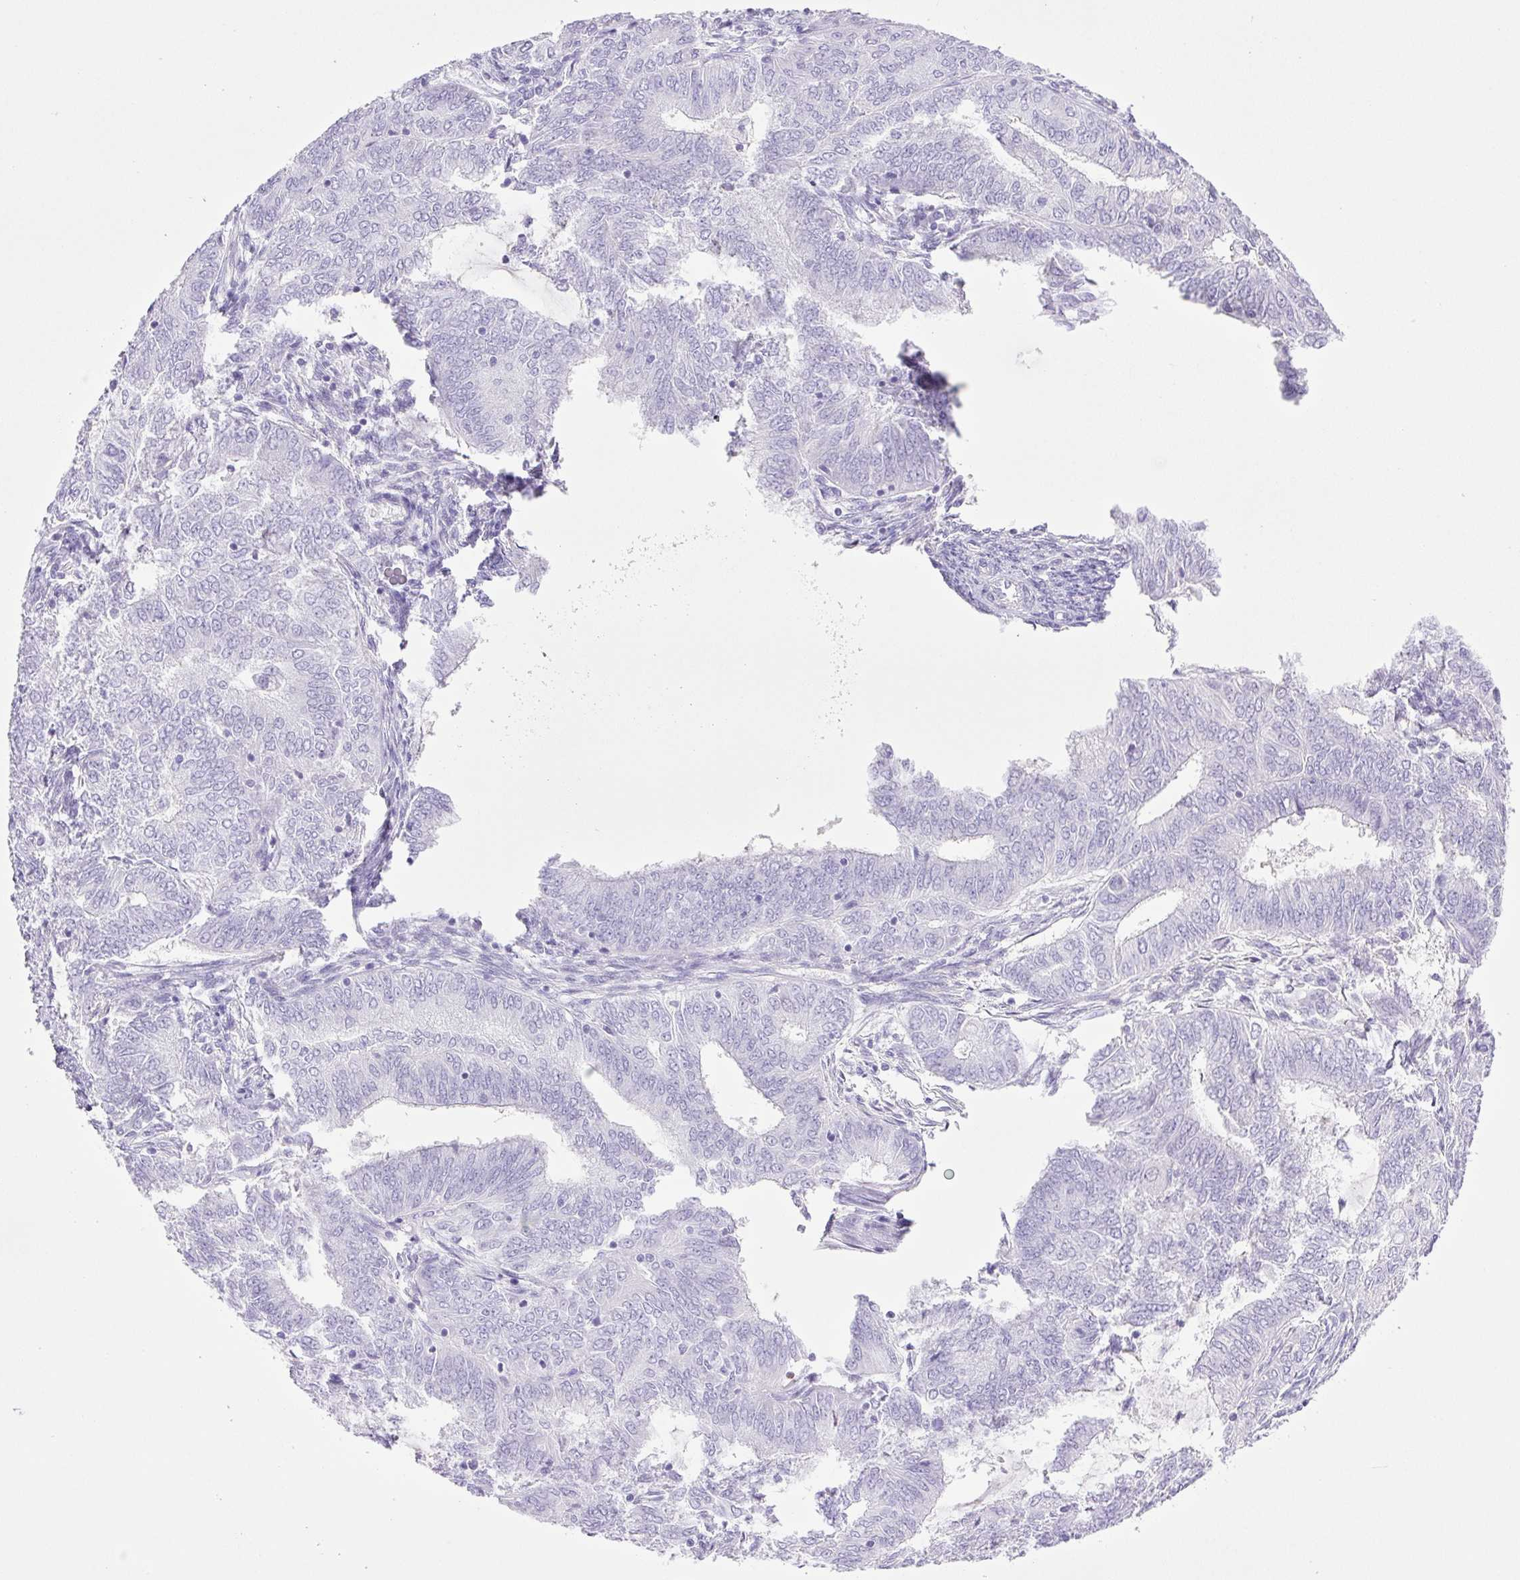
{"staining": {"intensity": "negative", "quantity": "none", "location": "none"}, "tissue": "endometrial cancer", "cell_type": "Tumor cells", "image_type": "cancer", "snomed": [{"axis": "morphology", "description": "Adenocarcinoma, NOS"}, {"axis": "topography", "description": "Endometrium"}], "caption": "Immunohistochemistry (IHC) micrograph of neoplastic tissue: endometrial cancer (adenocarcinoma) stained with DAB (3,3'-diaminobenzidine) shows no significant protein expression in tumor cells.", "gene": "CDSN", "patient": {"sex": "female", "age": 62}}